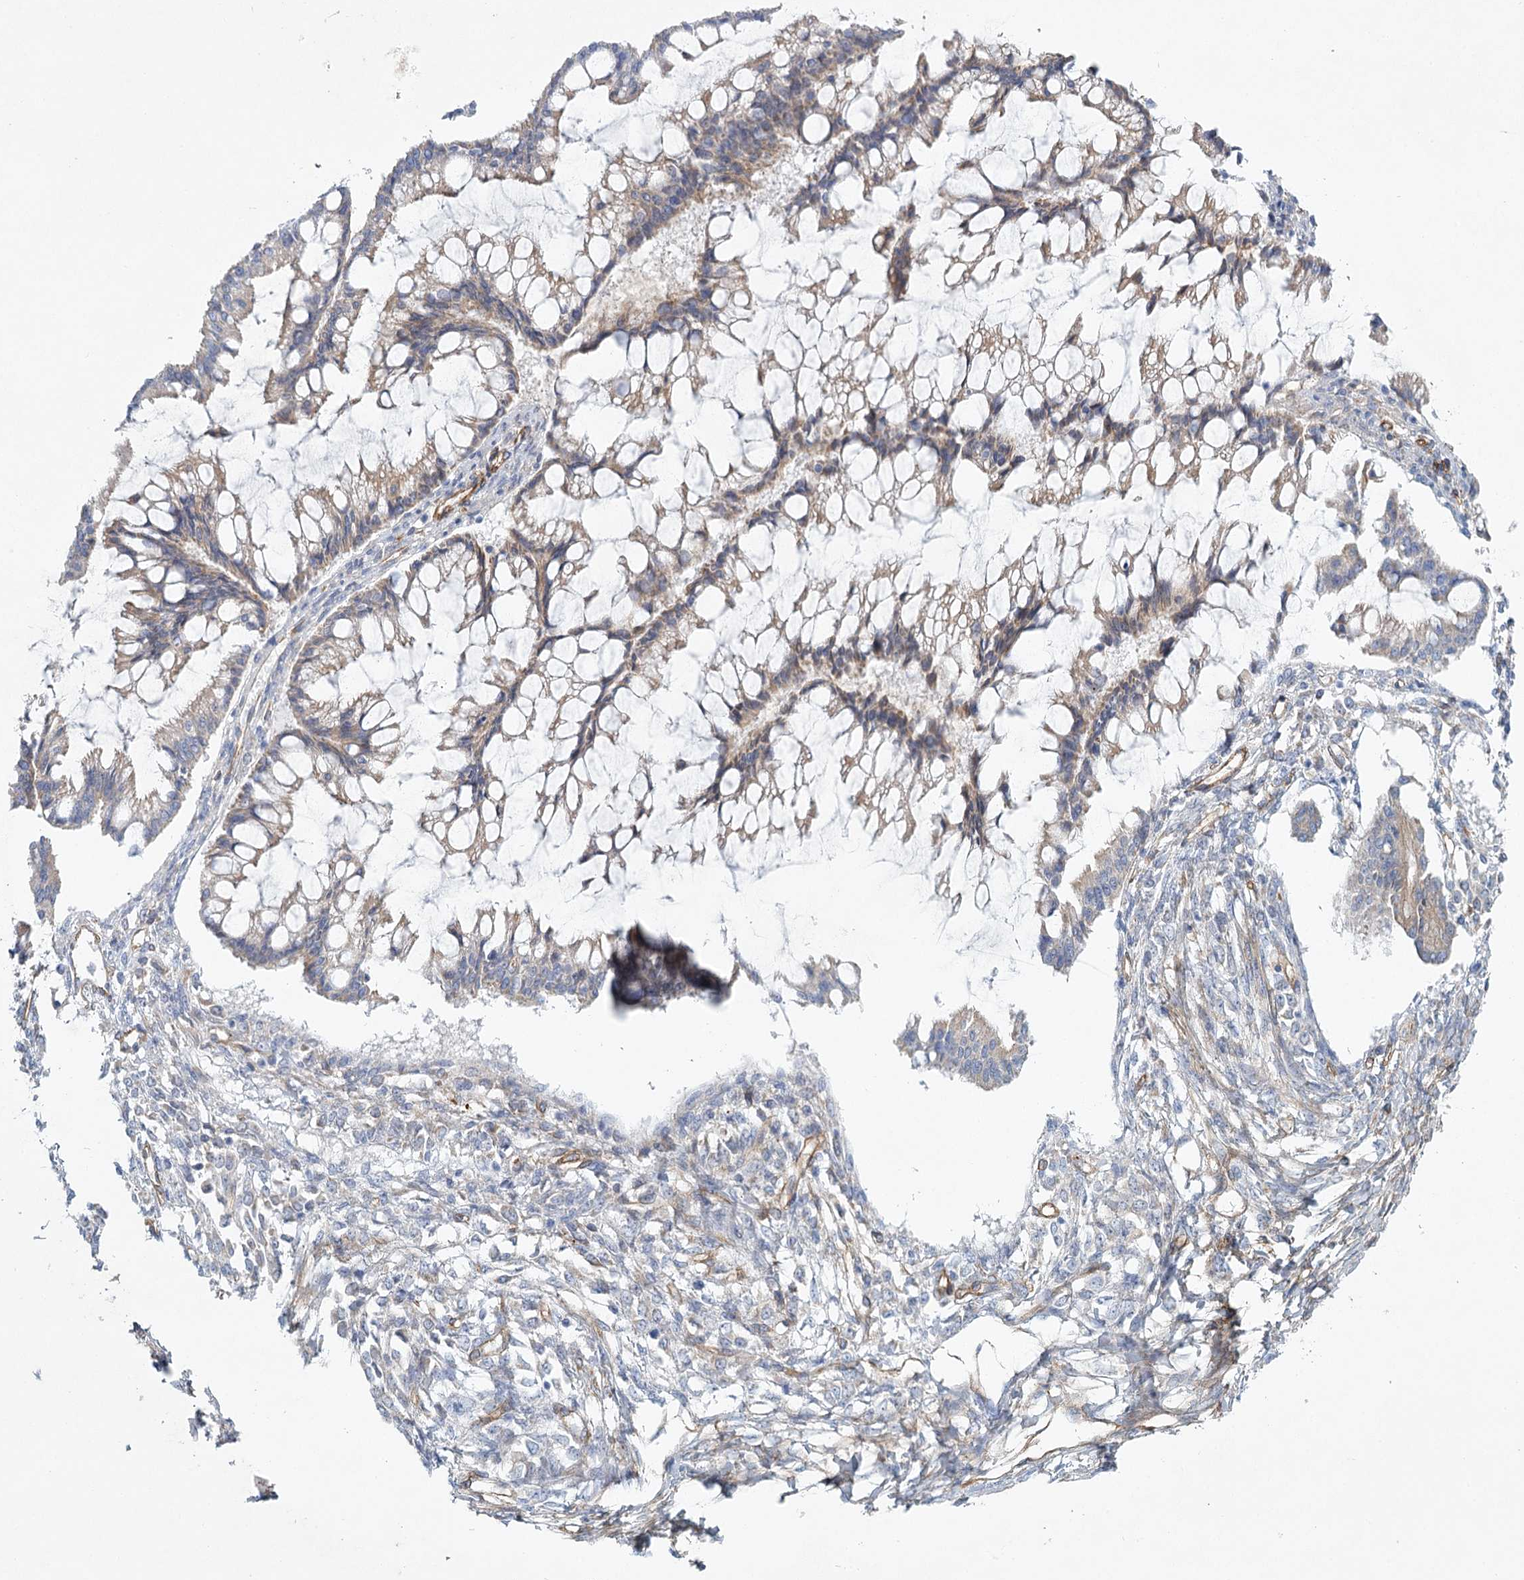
{"staining": {"intensity": "weak", "quantity": "25%-75%", "location": "cytoplasmic/membranous"}, "tissue": "ovarian cancer", "cell_type": "Tumor cells", "image_type": "cancer", "snomed": [{"axis": "morphology", "description": "Cystadenocarcinoma, mucinous, NOS"}, {"axis": "topography", "description": "Ovary"}], "caption": "A photomicrograph of human ovarian cancer (mucinous cystadenocarcinoma) stained for a protein reveals weak cytoplasmic/membranous brown staining in tumor cells. The staining was performed using DAB (3,3'-diaminobenzidine) to visualize the protein expression in brown, while the nuclei were stained in blue with hematoxylin (Magnification: 20x).", "gene": "TMEM164", "patient": {"sex": "female", "age": 73}}